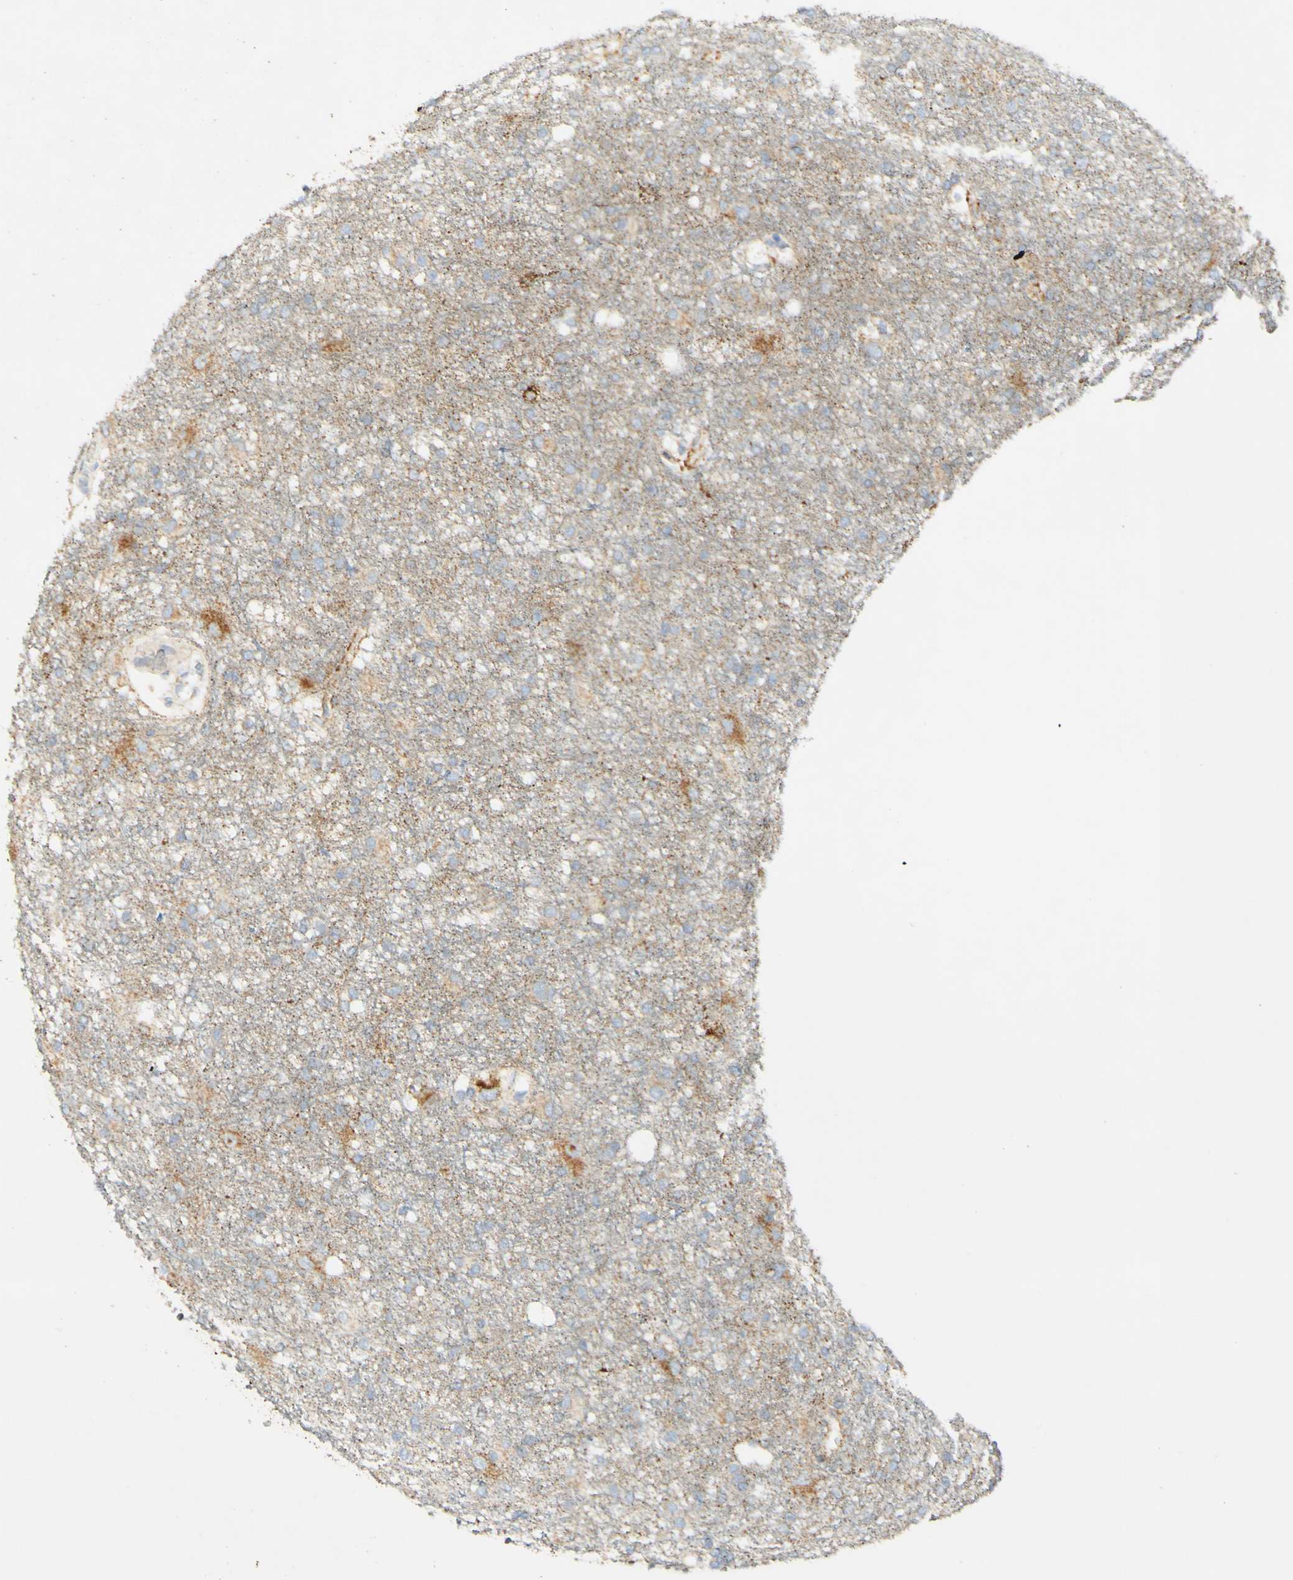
{"staining": {"intensity": "negative", "quantity": "none", "location": "none"}, "tissue": "glioma", "cell_type": "Tumor cells", "image_type": "cancer", "snomed": [{"axis": "morphology", "description": "Glioma, malignant, High grade"}, {"axis": "topography", "description": "Brain"}], "caption": "Human glioma stained for a protein using immunohistochemistry demonstrates no staining in tumor cells.", "gene": "OXCT1", "patient": {"sex": "female", "age": 59}}